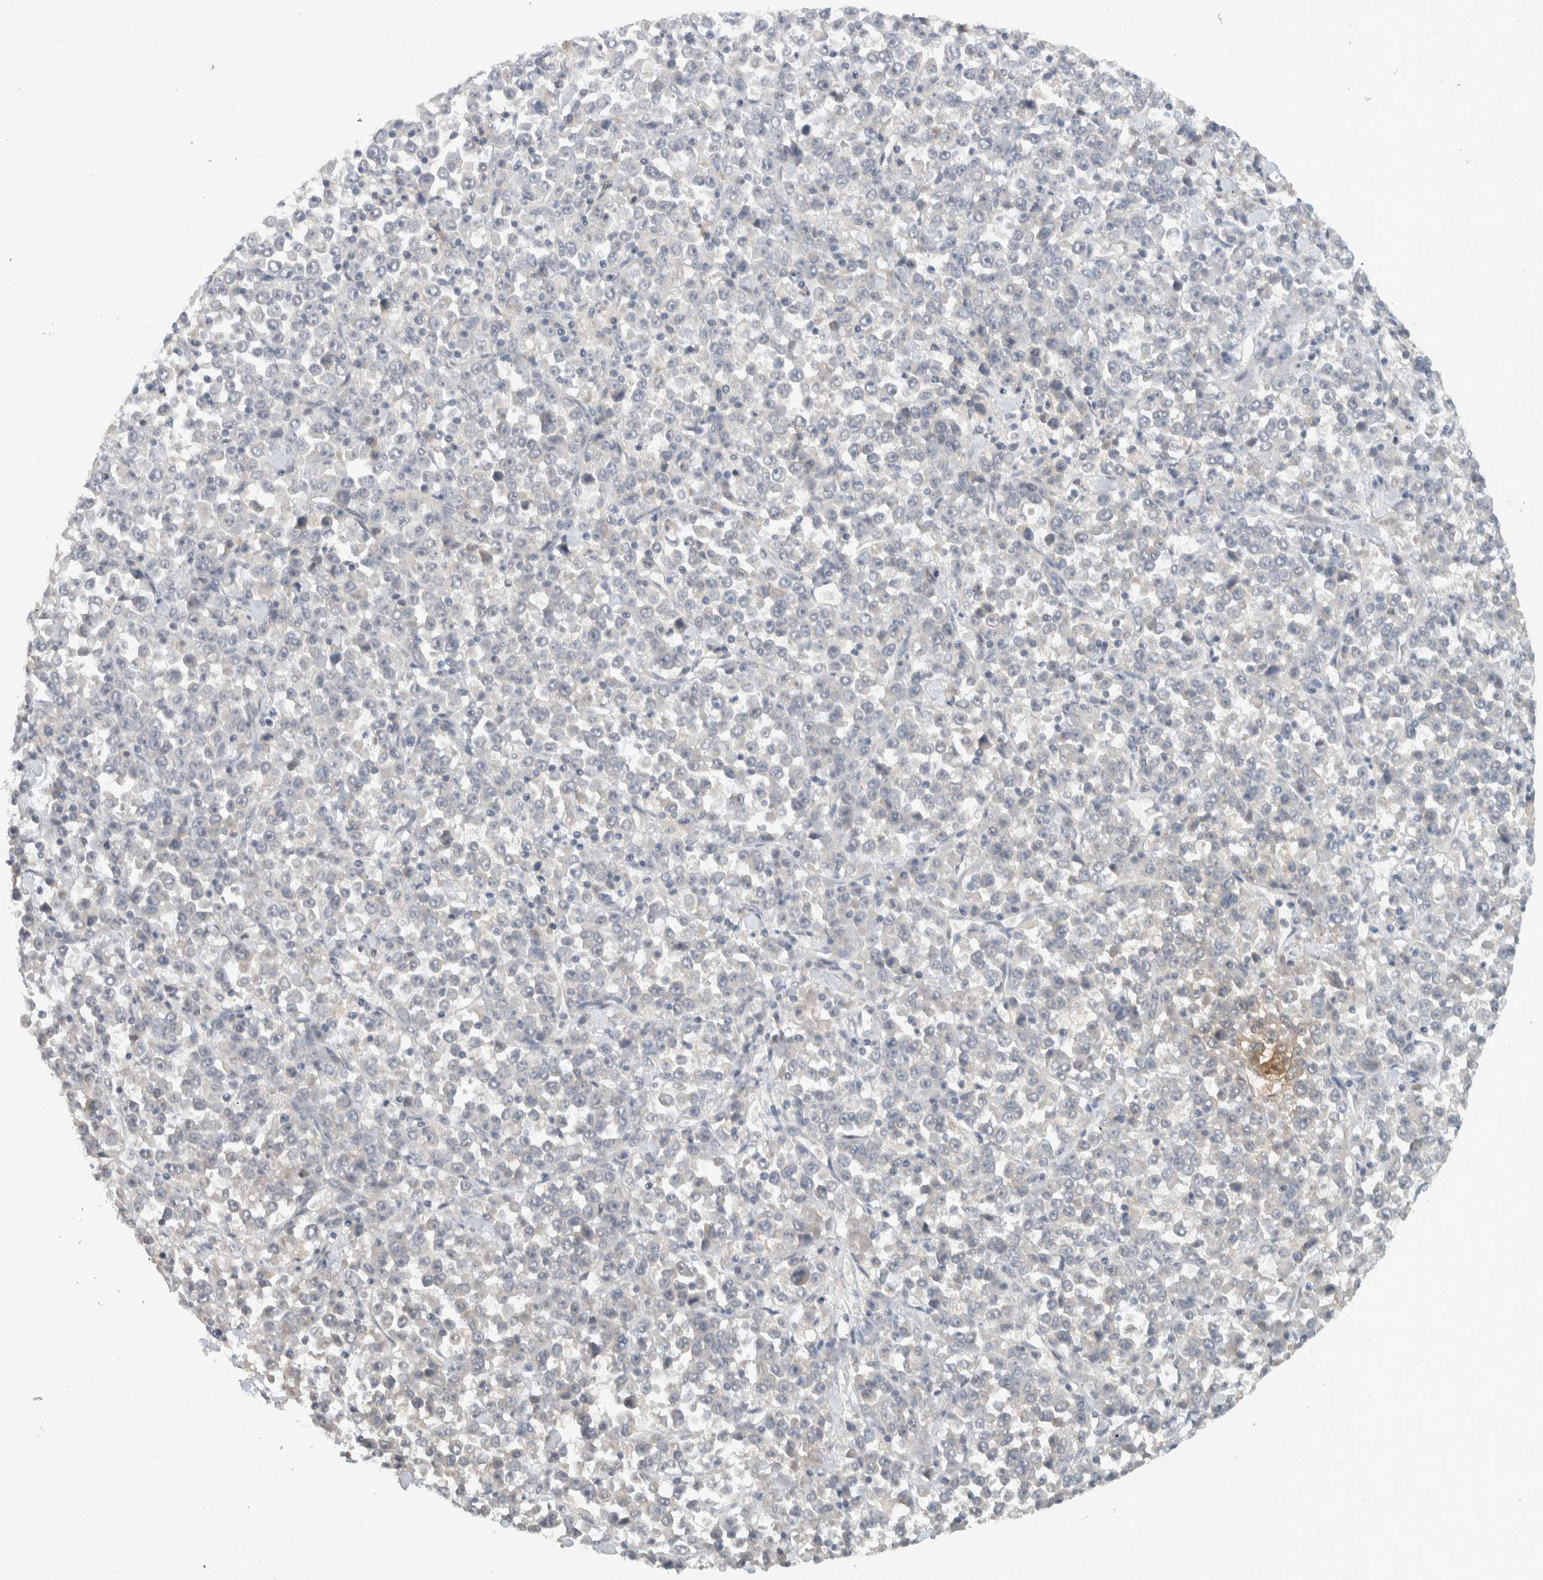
{"staining": {"intensity": "negative", "quantity": "none", "location": "none"}, "tissue": "stomach cancer", "cell_type": "Tumor cells", "image_type": "cancer", "snomed": [{"axis": "morphology", "description": "Normal tissue, NOS"}, {"axis": "morphology", "description": "Adenocarcinoma, NOS"}, {"axis": "topography", "description": "Stomach, upper"}, {"axis": "topography", "description": "Stomach"}], "caption": "Micrograph shows no protein positivity in tumor cells of adenocarcinoma (stomach) tissue. (Brightfield microscopy of DAB immunohistochemistry at high magnification).", "gene": "AFP", "patient": {"sex": "male", "age": 59}}